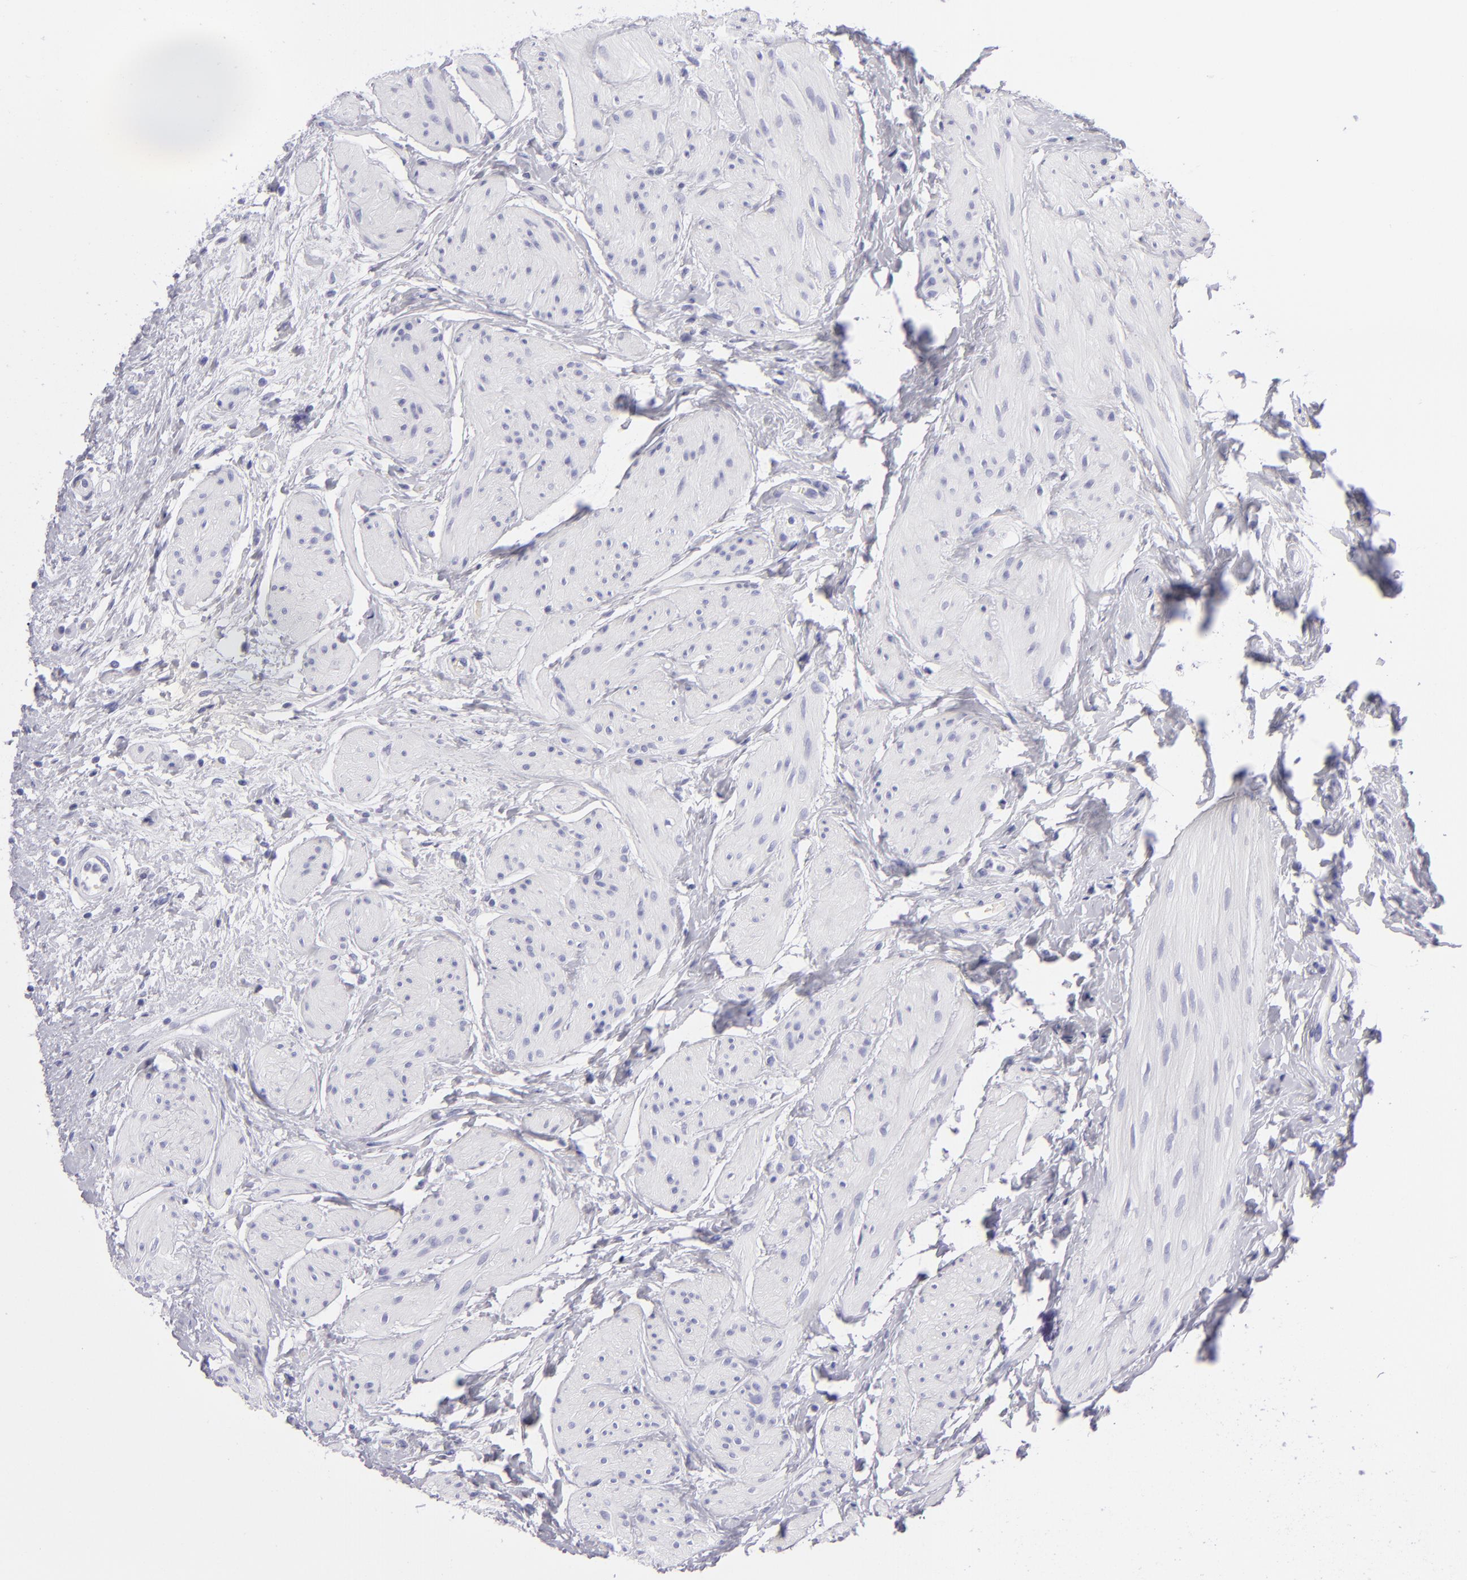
{"staining": {"intensity": "negative", "quantity": "none", "location": "none"}, "tissue": "urinary bladder", "cell_type": "Urothelial cells", "image_type": "normal", "snomed": [{"axis": "morphology", "description": "Normal tissue, NOS"}, {"axis": "topography", "description": "Urinary bladder"}], "caption": "This image is of benign urinary bladder stained with immunohistochemistry (IHC) to label a protein in brown with the nuclei are counter-stained blue. There is no positivity in urothelial cells.", "gene": "PVALB", "patient": {"sex": "female", "age": 55}}